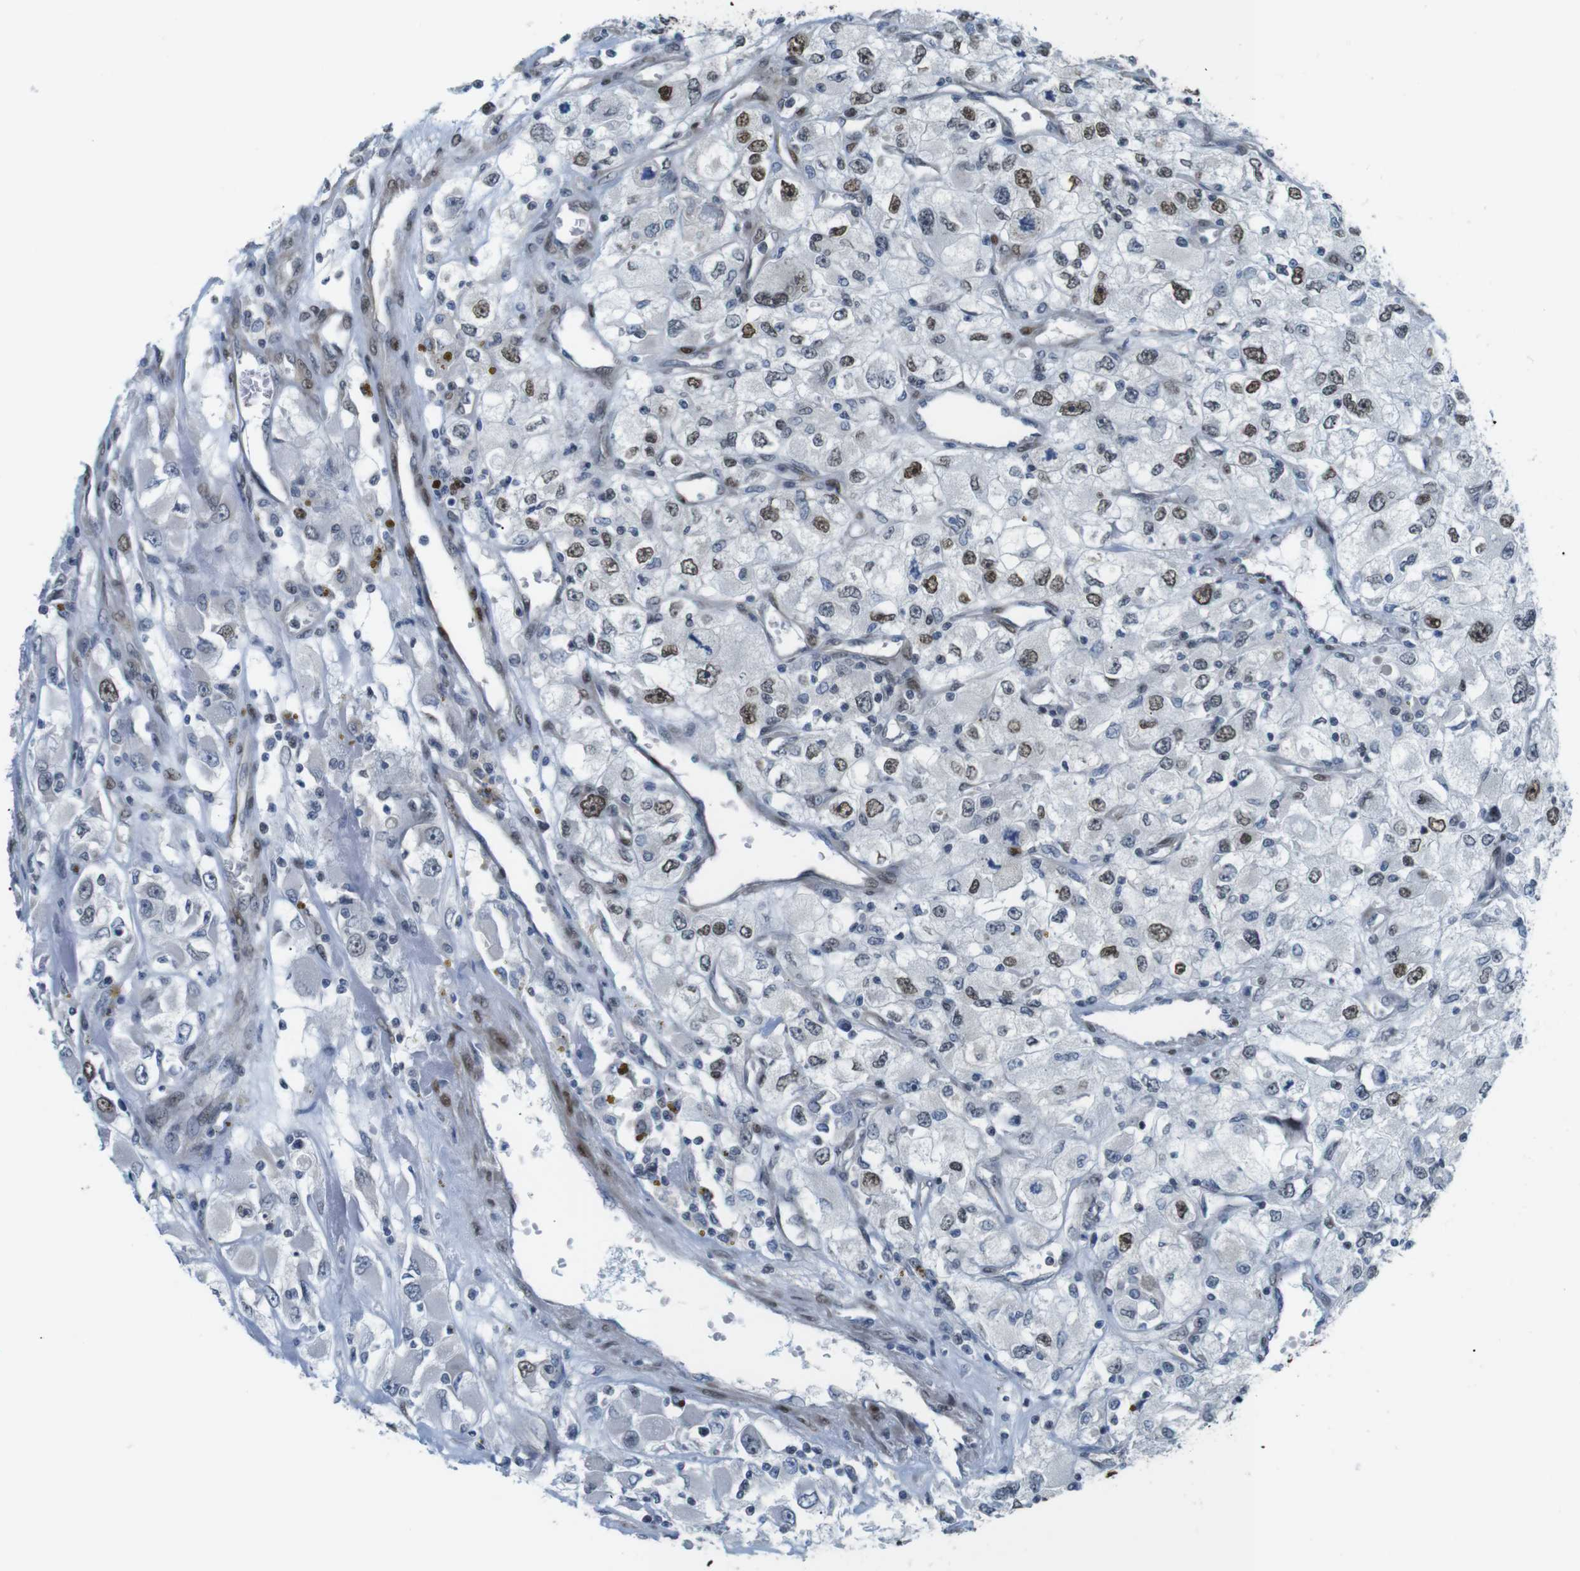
{"staining": {"intensity": "moderate", "quantity": "<25%", "location": "nuclear"}, "tissue": "renal cancer", "cell_type": "Tumor cells", "image_type": "cancer", "snomed": [{"axis": "morphology", "description": "Adenocarcinoma, NOS"}, {"axis": "topography", "description": "Kidney"}], "caption": "Tumor cells display moderate nuclear expression in about <25% of cells in renal adenocarcinoma.", "gene": "SMCO2", "patient": {"sex": "female", "age": 52}}